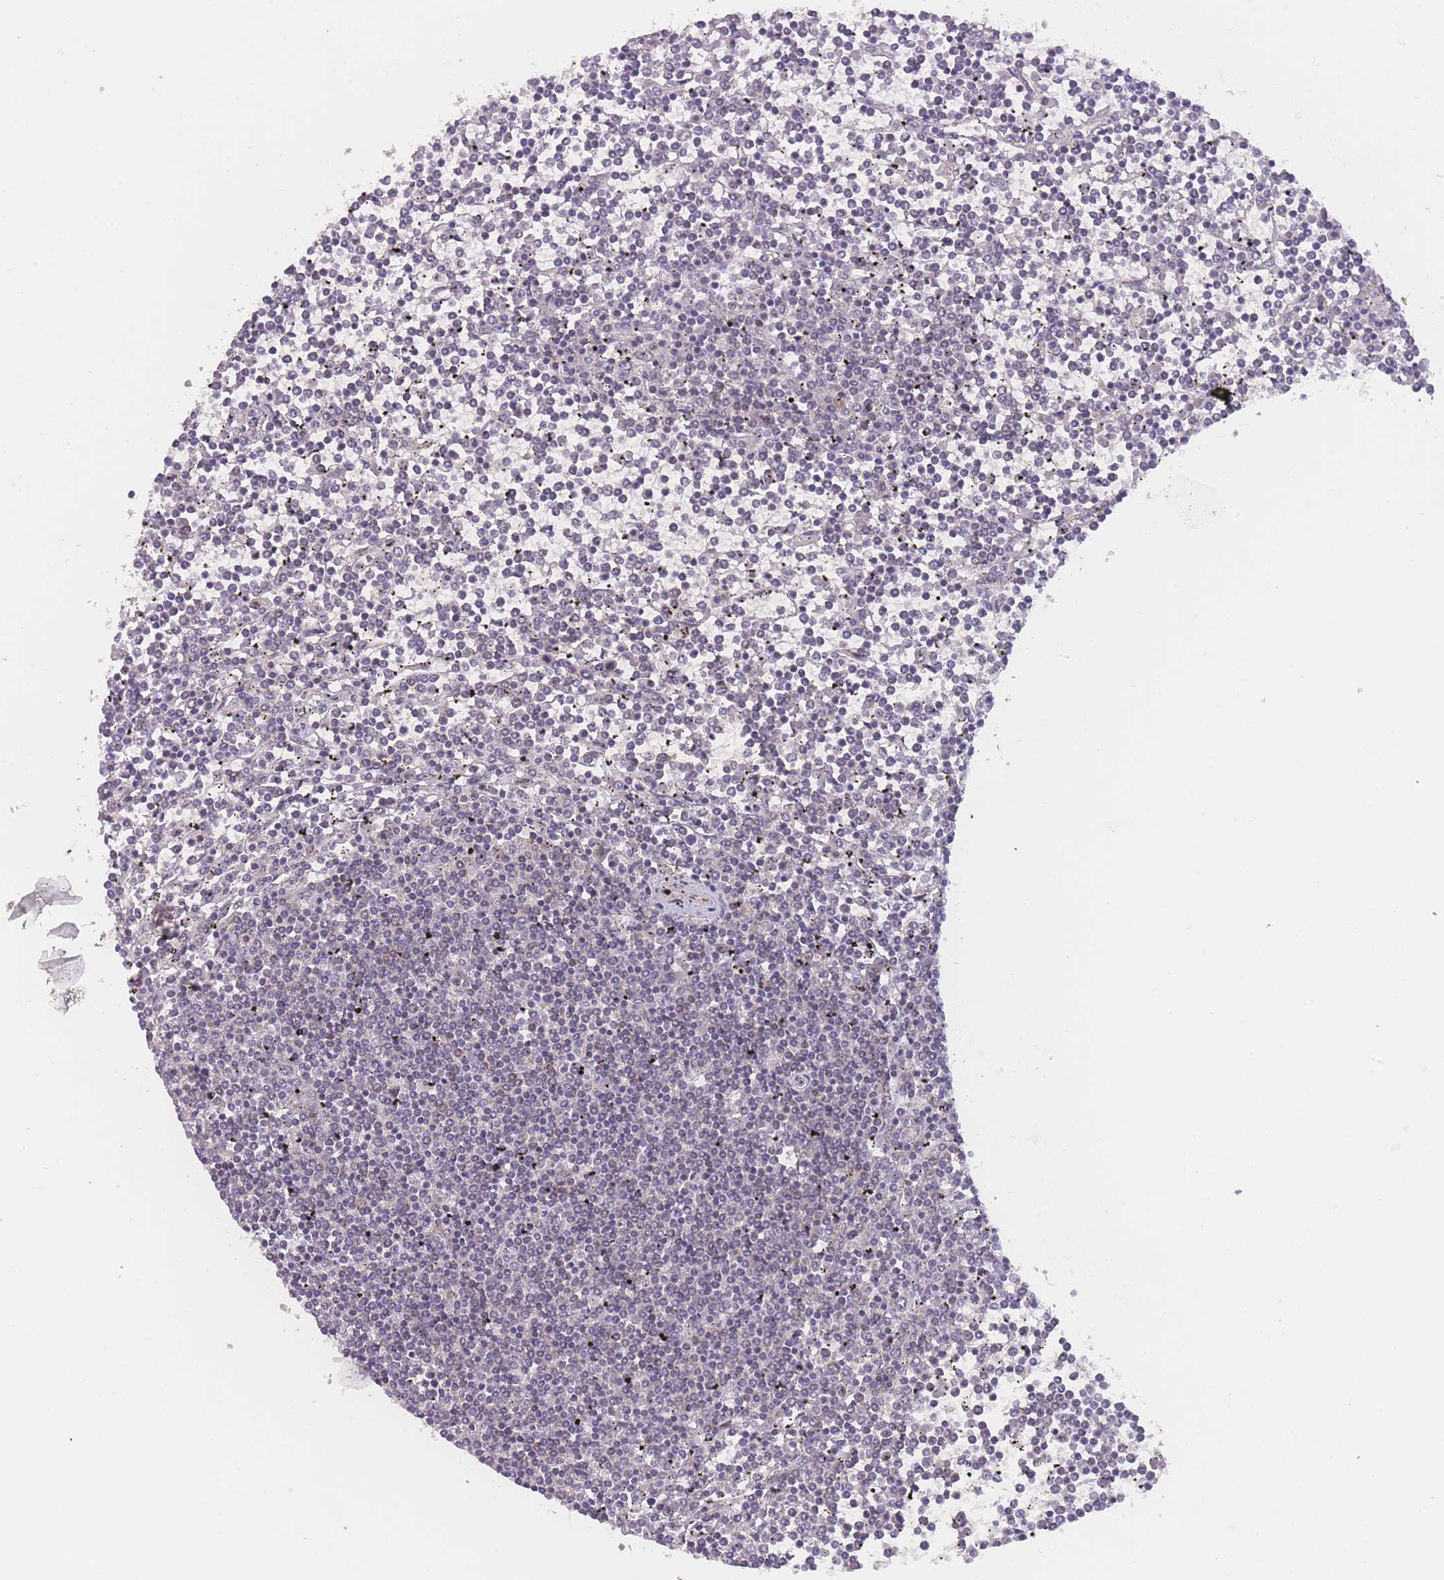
{"staining": {"intensity": "negative", "quantity": "none", "location": "none"}, "tissue": "lymphoma", "cell_type": "Tumor cells", "image_type": "cancer", "snomed": [{"axis": "morphology", "description": "Malignant lymphoma, non-Hodgkin's type, Low grade"}, {"axis": "topography", "description": "Spleen"}], "caption": "DAB immunohistochemical staining of lymphoma exhibits no significant positivity in tumor cells.", "gene": "MRI1", "patient": {"sex": "female", "age": 19}}